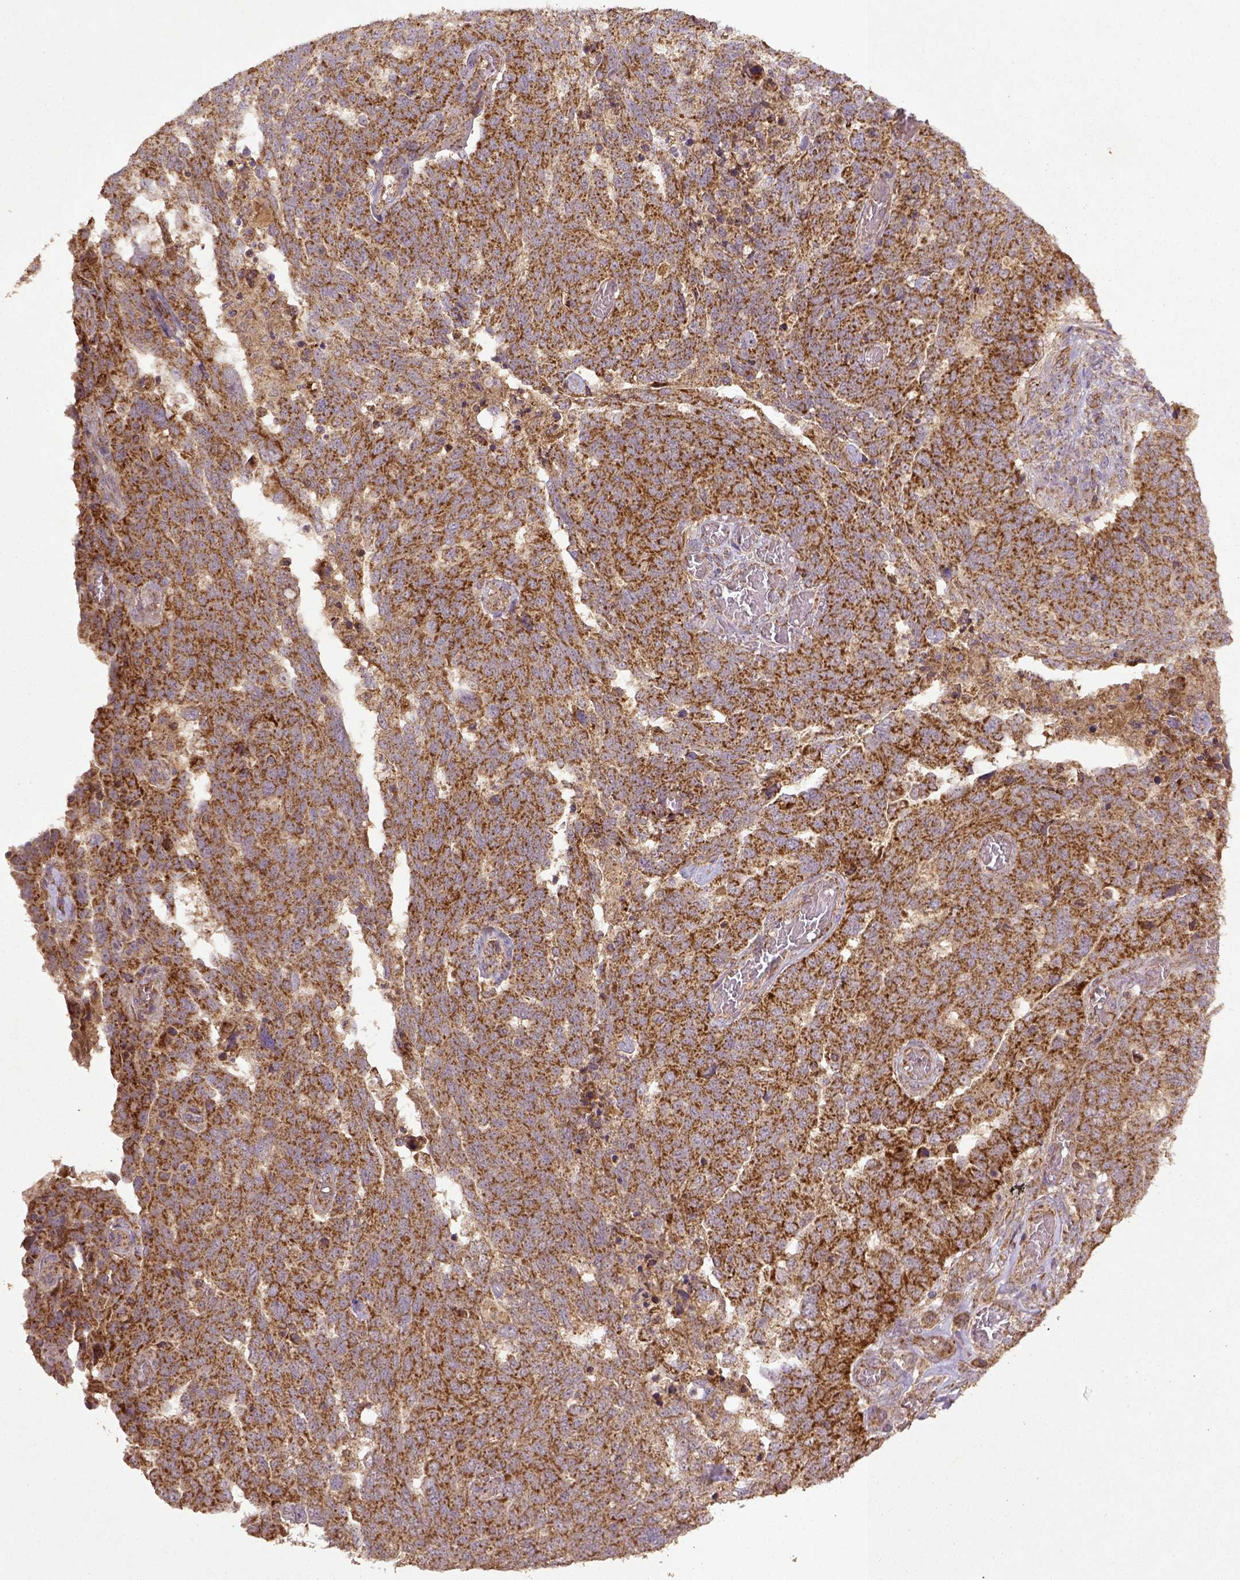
{"staining": {"intensity": "strong", "quantity": ">75%", "location": "cytoplasmic/membranous"}, "tissue": "ovarian cancer", "cell_type": "Tumor cells", "image_type": "cancer", "snomed": [{"axis": "morphology", "description": "Cystadenocarcinoma, serous, NOS"}, {"axis": "topography", "description": "Ovary"}], "caption": "Immunohistochemistry (IHC) staining of serous cystadenocarcinoma (ovarian), which exhibits high levels of strong cytoplasmic/membranous expression in approximately >75% of tumor cells indicating strong cytoplasmic/membranous protein staining. The staining was performed using DAB (3,3'-diaminobenzidine) (brown) for protein detection and nuclei were counterstained in hematoxylin (blue).", "gene": "MT-CO1", "patient": {"sex": "female", "age": 67}}